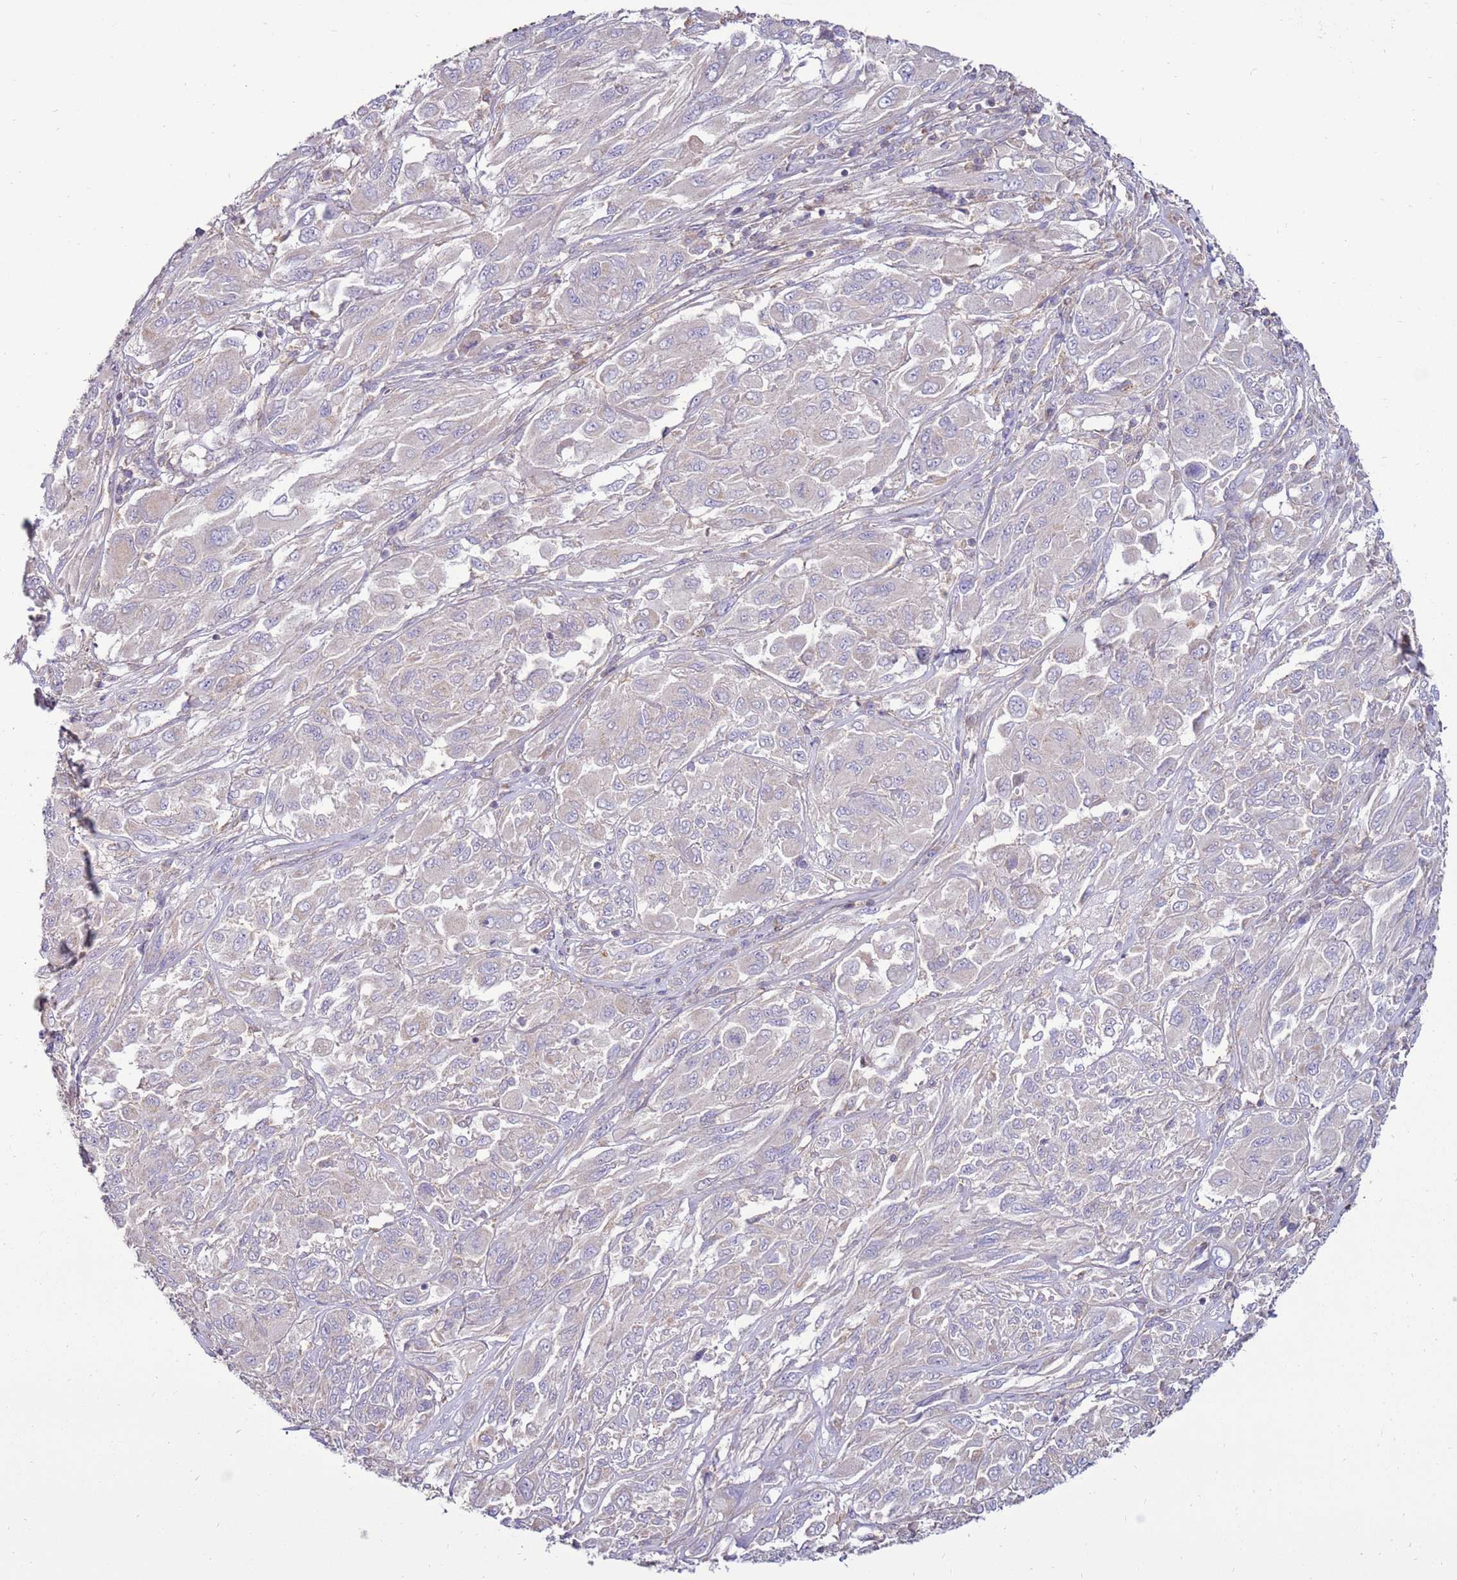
{"staining": {"intensity": "negative", "quantity": "none", "location": "none"}, "tissue": "melanoma", "cell_type": "Tumor cells", "image_type": "cancer", "snomed": [{"axis": "morphology", "description": "Malignant melanoma, NOS"}, {"axis": "topography", "description": "Skin"}], "caption": "Histopathology image shows no protein staining in tumor cells of malignant melanoma tissue. Brightfield microscopy of immunohistochemistry stained with DAB (3,3'-diaminobenzidine) (brown) and hematoxylin (blue), captured at high magnification.", "gene": "TRAPPC4", "patient": {"sex": "female", "age": 91}}